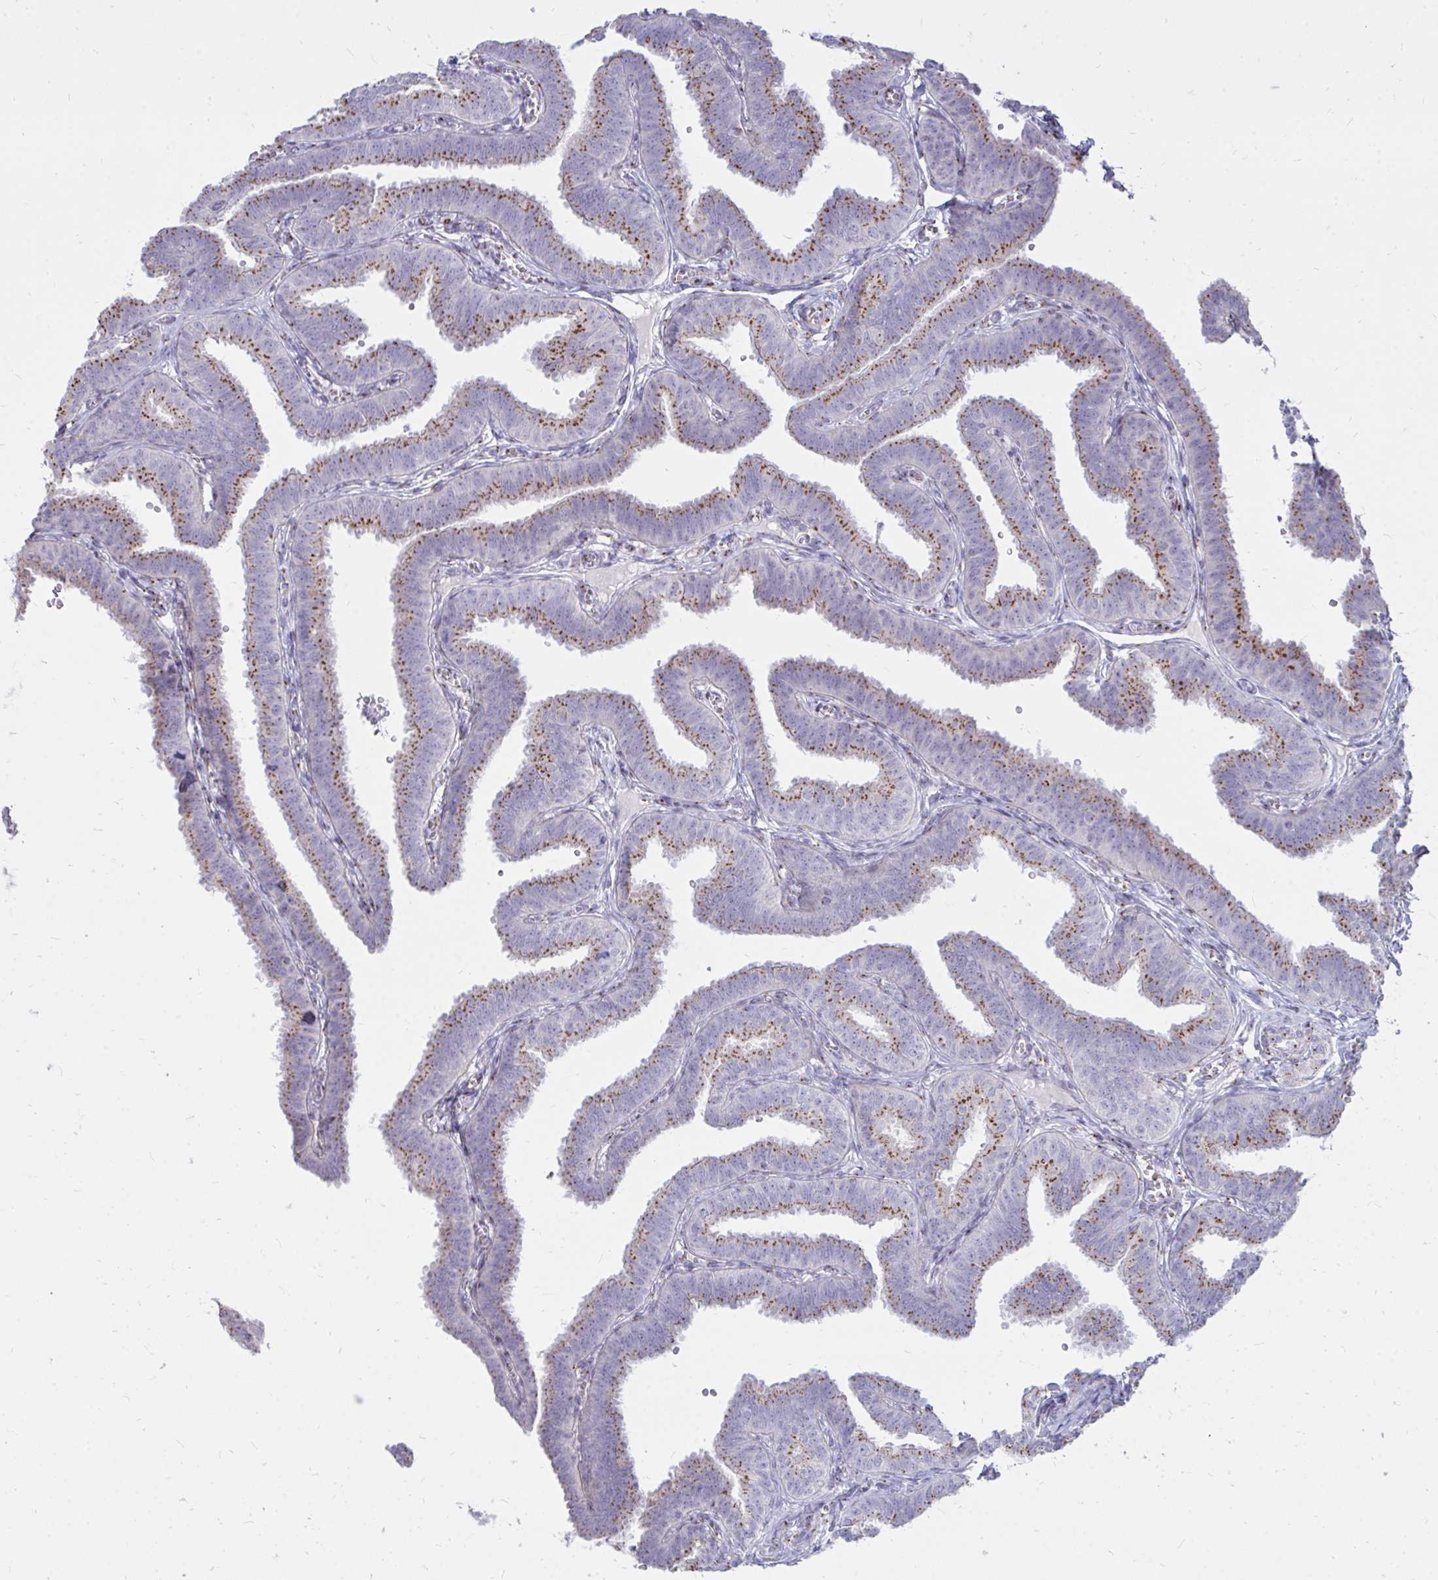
{"staining": {"intensity": "strong", "quantity": "25%-75%", "location": "cytoplasmic/membranous"}, "tissue": "fallopian tube", "cell_type": "Glandular cells", "image_type": "normal", "snomed": [{"axis": "morphology", "description": "Normal tissue, NOS"}, {"axis": "topography", "description": "Fallopian tube"}], "caption": "This photomicrograph reveals immunohistochemistry staining of benign human fallopian tube, with high strong cytoplasmic/membranous staining in about 25%-75% of glandular cells.", "gene": "RAB6A", "patient": {"sex": "female", "age": 25}}